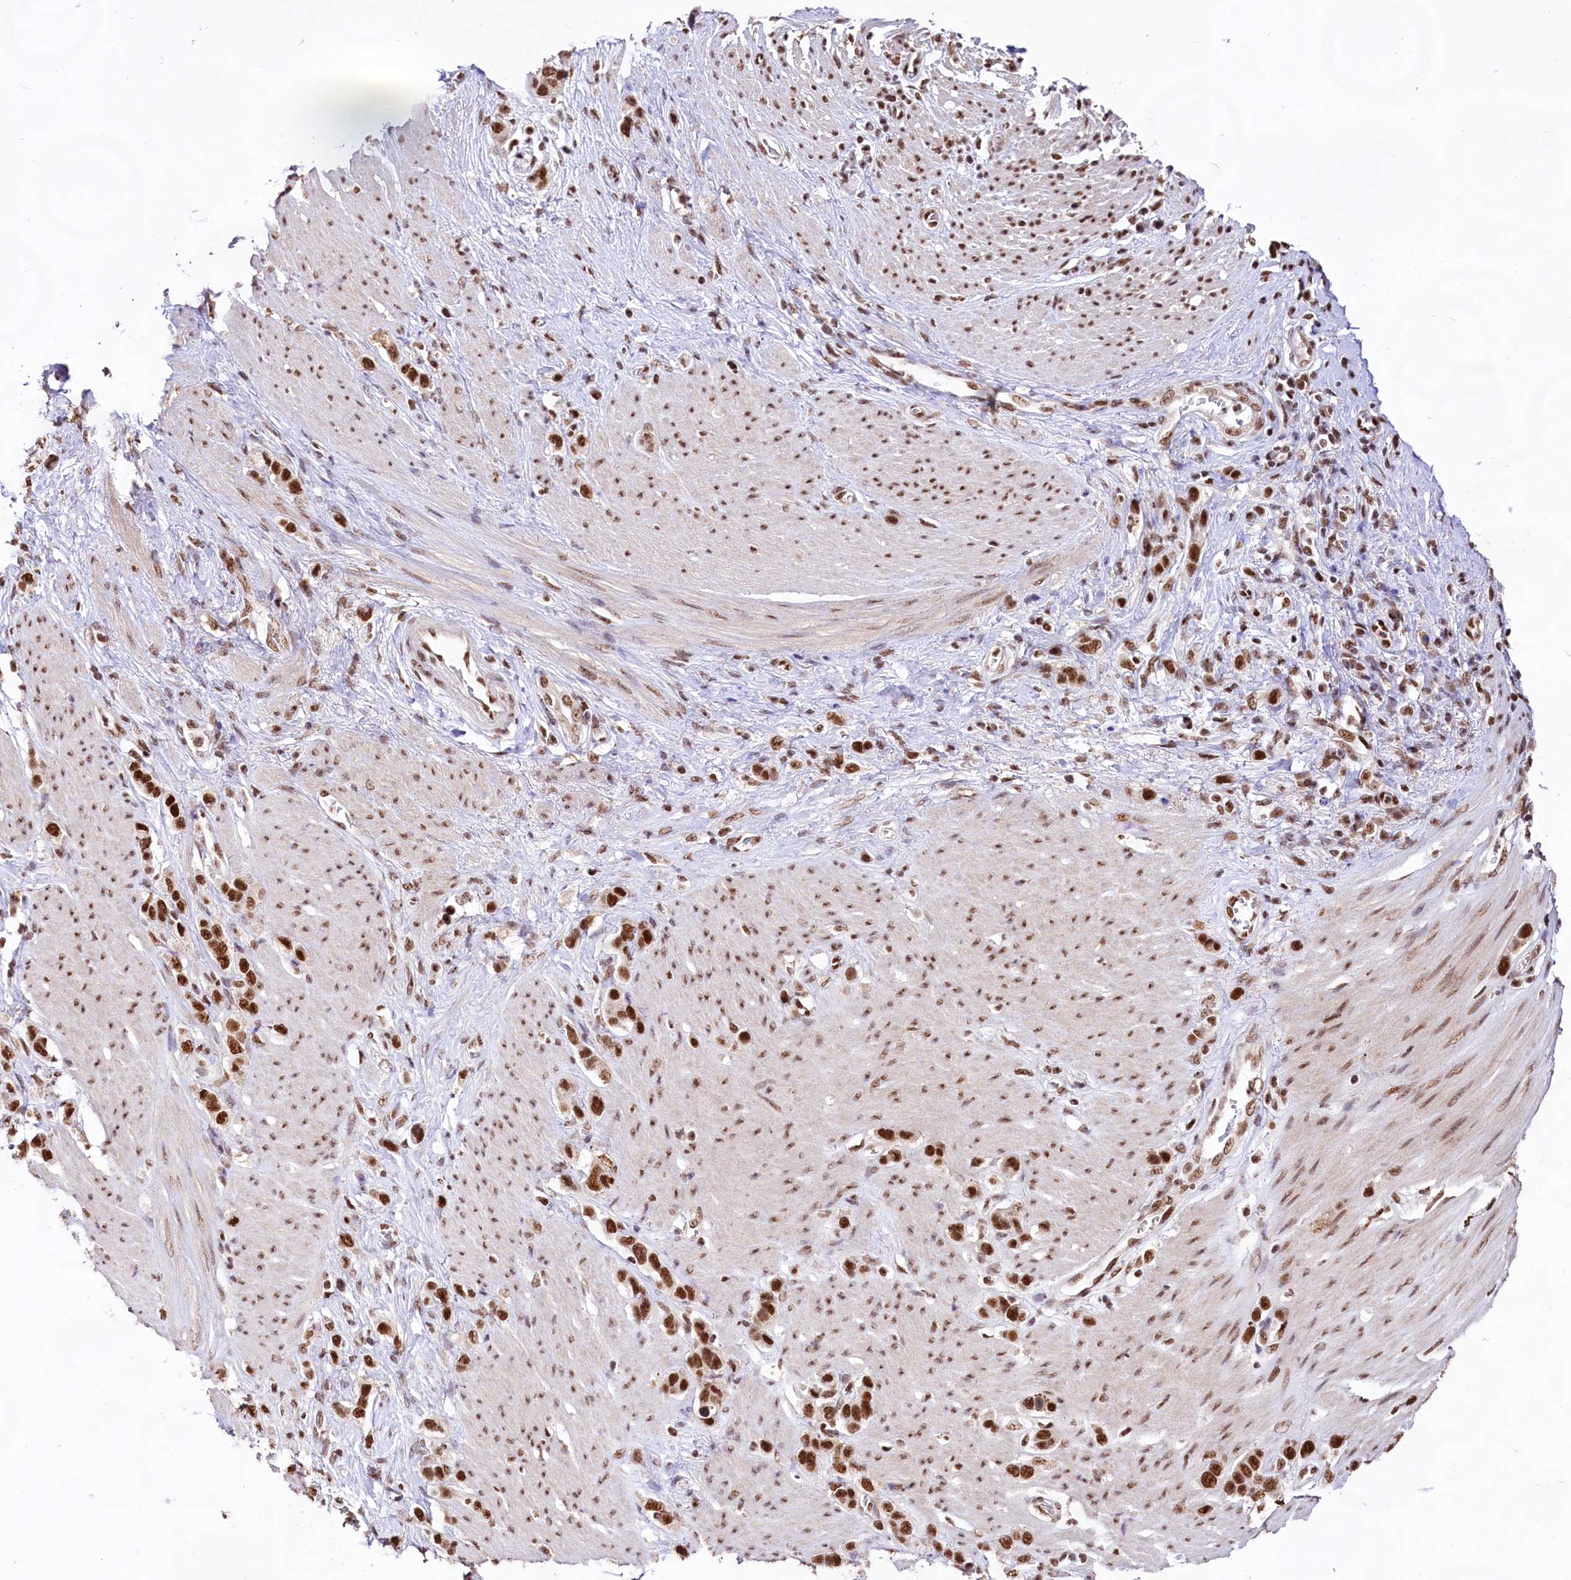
{"staining": {"intensity": "strong", "quantity": ">75%", "location": "nuclear"}, "tissue": "stomach cancer", "cell_type": "Tumor cells", "image_type": "cancer", "snomed": [{"axis": "morphology", "description": "Adenocarcinoma, NOS"}, {"axis": "morphology", "description": "Adenocarcinoma, High grade"}, {"axis": "topography", "description": "Stomach, upper"}, {"axis": "topography", "description": "Stomach, lower"}], "caption": "Protein staining shows strong nuclear expression in about >75% of tumor cells in stomach cancer. (DAB (3,3'-diaminobenzidine) IHC with brightfield microscopy, high magnification).", "gene": "HIRA", "patient": {"sex": "female", "age": 65}}